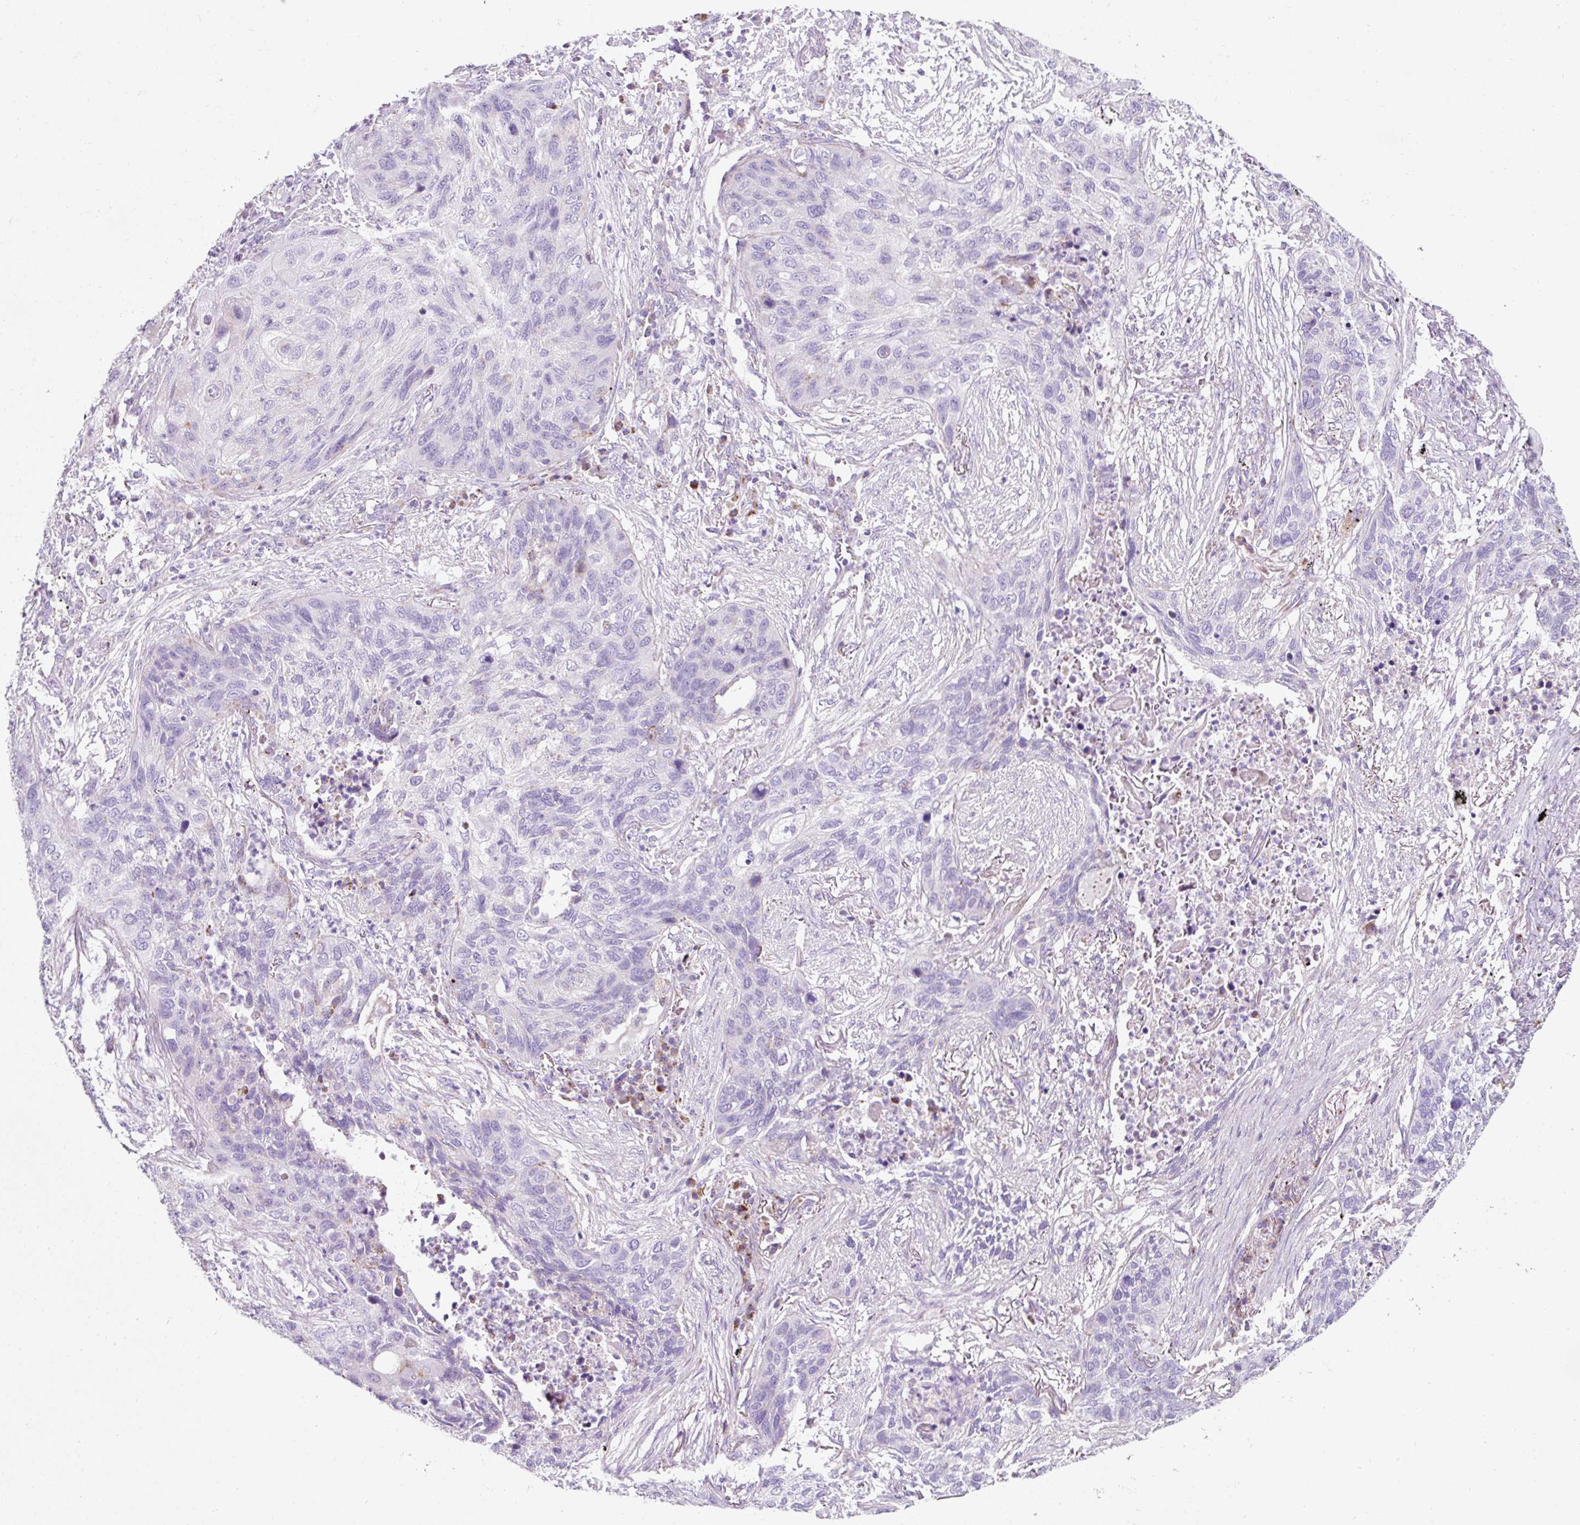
{"staining": {"intensity": "negative", "quantity": "none", "location": "none"}, "tissue": "lung cancer", "cell_type": "Tumor cells", "image_type": "cancer", "snomed": [{"axis": "morphology", "description": "Squamous cell carcinoma, NOS"}, {"axis": "topography", "description": "Lung"}], "caption": "Immunohistochemistry histopathology image of neoplastic tissue: squamous cell carcinoma (lung) stained with DAB demonstrates no significant protein expression in tumor cells.", "gene": "PLPP2", "patient": {"sex": "female", "age": 63}}